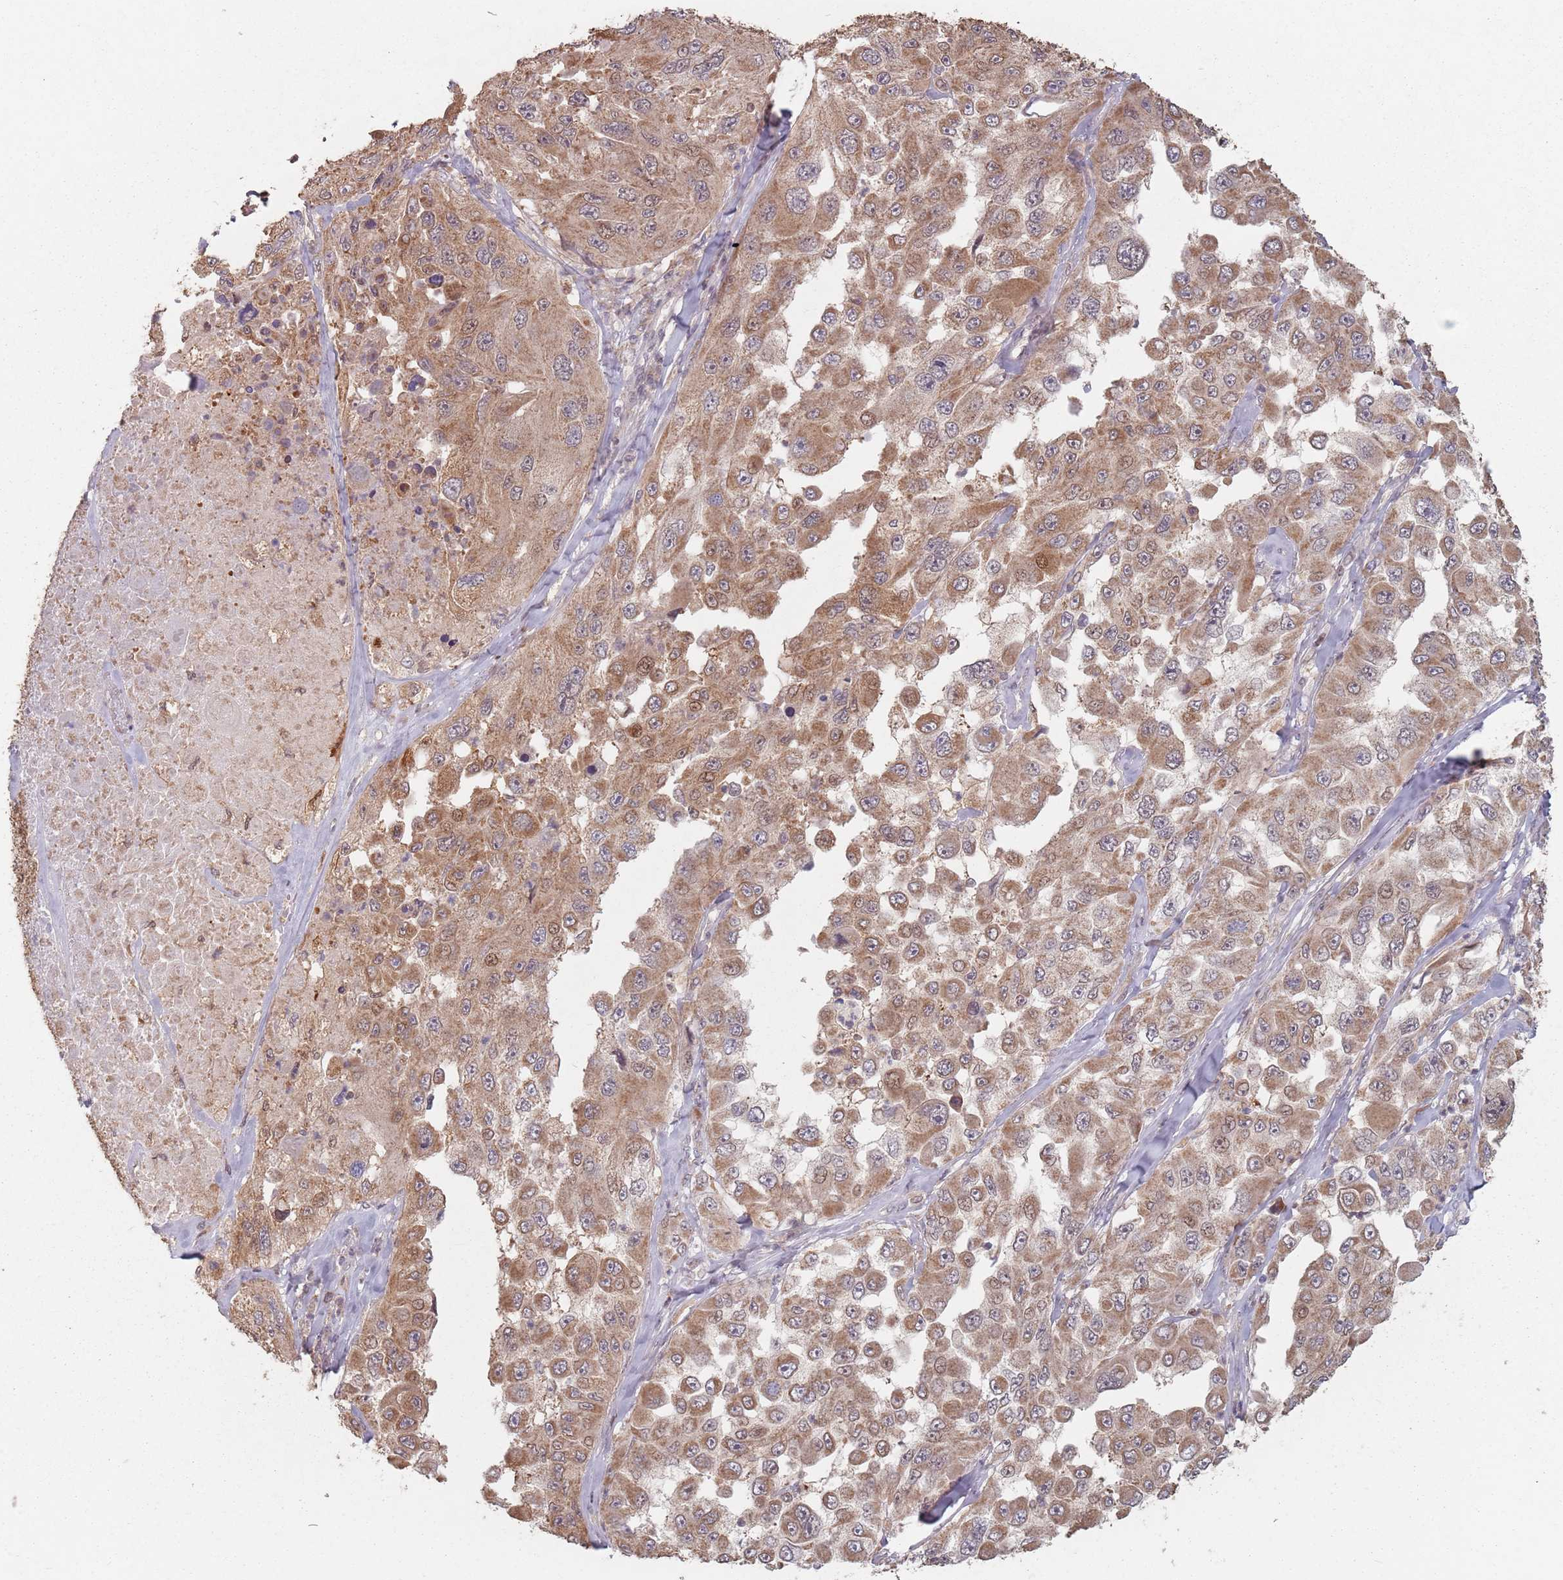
{"staining": {"intensity": "moderate", "quantity": ">75%", "location": "cytoplasmic/membranous"}, "tissue": "melanoma", "cell_type": "Tumor cells", "image_type": "cancer", "snomed": [{"axis": "morphology", "description": "Malignant melanoma, Metastatic site"}, {"axis": "topography", "description": "Lymph node"}], "caption": "An immunohistochemistry histopathology image of neoplastic tissue is shown. Protein staining in brown labels moderate cytoplasmic/membranous positivity in melanoma within tumor cells. The protein is stained brown, and the nuclei are stained in blue (DAB (3,3'-diaminobenzidine) IHC with brightfield microscopy, high magnification).", "gene": "VPS52", "patient": {"sex": "male", "age": 62}}